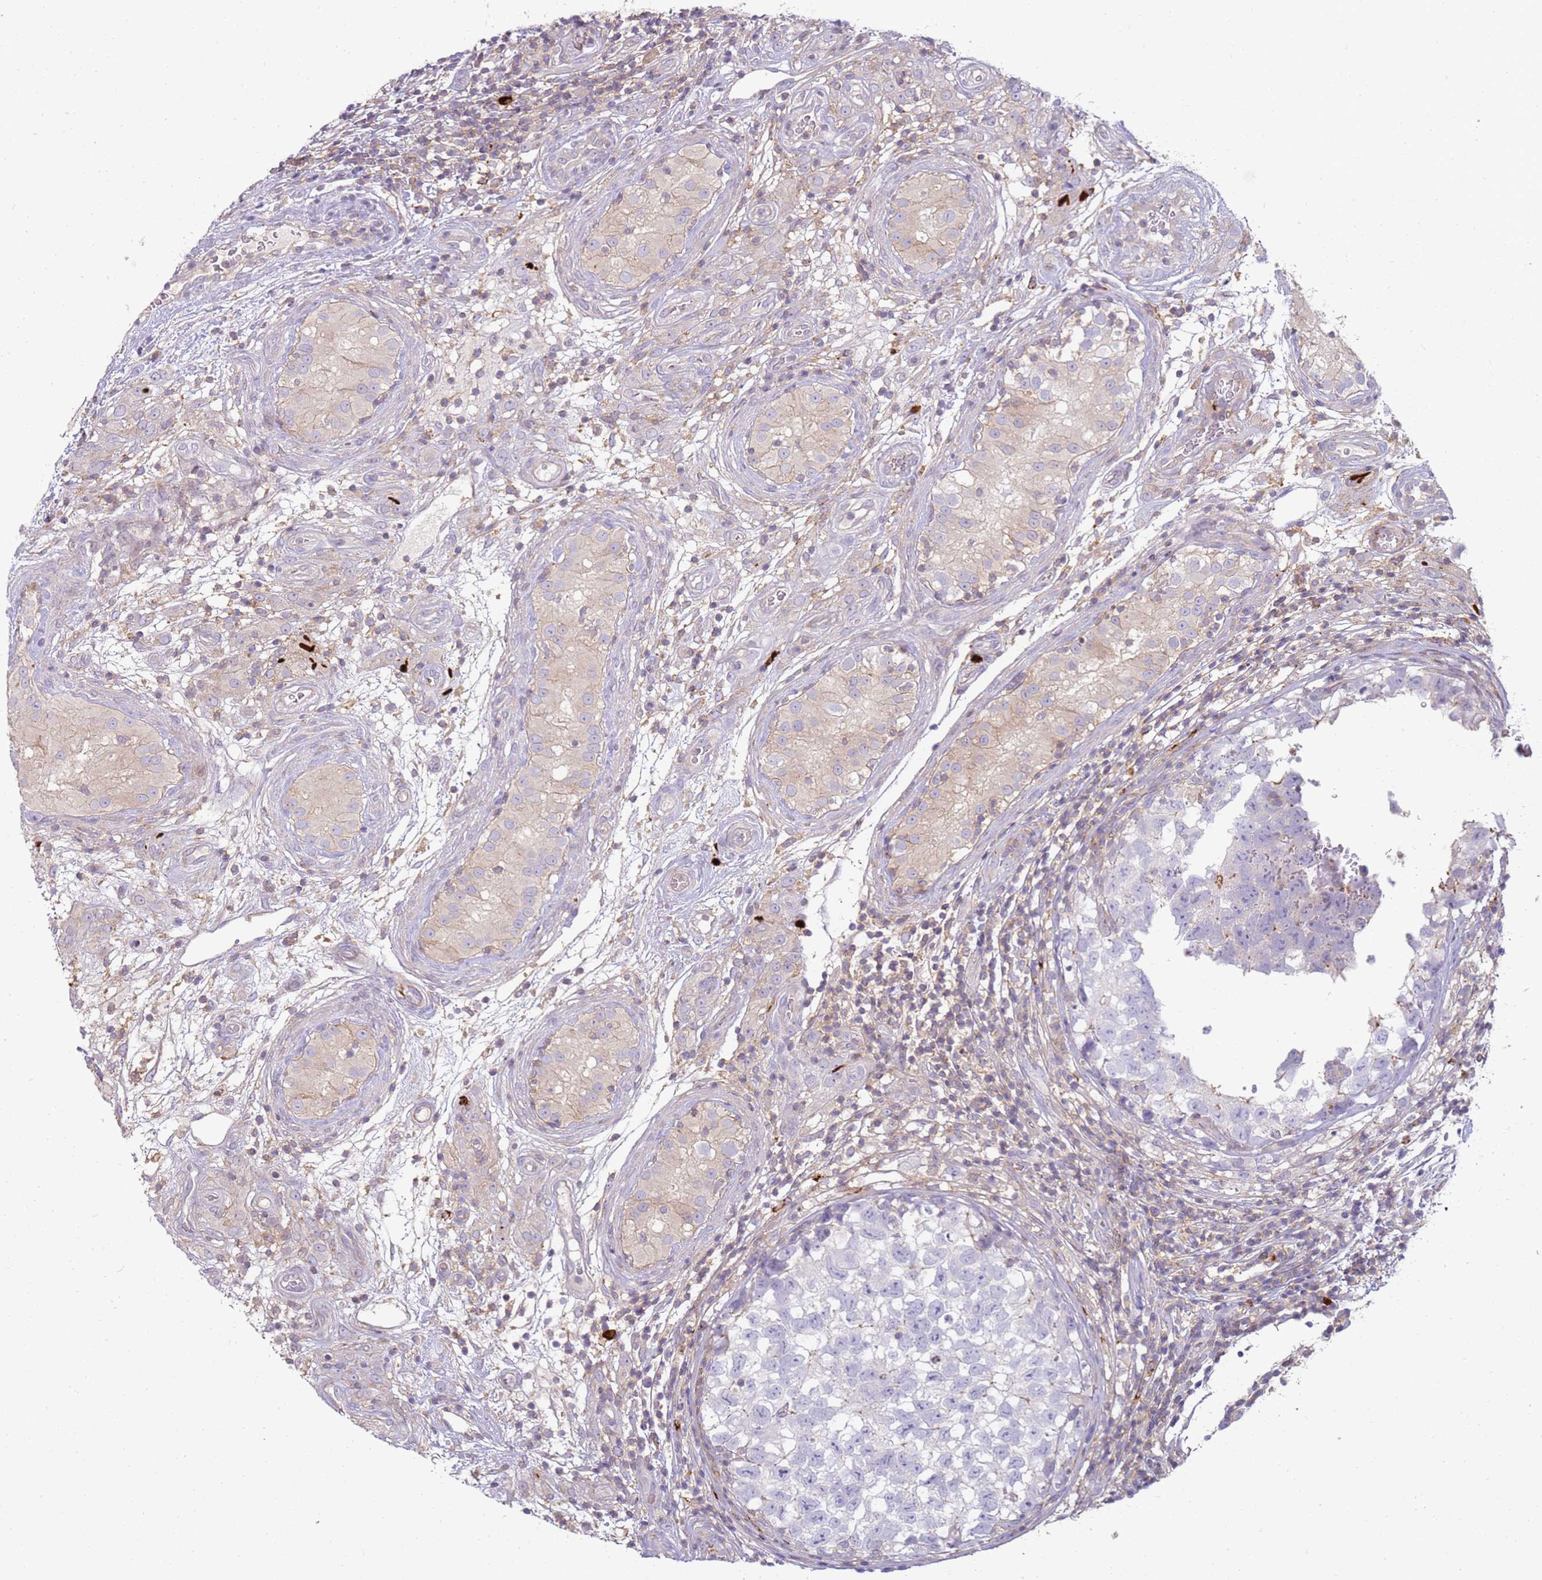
{"staining": {"intensity": "negative", "quantity": "none", "location": "none"}, "tissue": "testis cancer", "cell_type": "Tumor cells", "image_type": "cancer", "snomed": [{"axis": "morphology", "description": "Seminoma, NOS"}, {"axis": "morphology", "description": "Carcinoma, Embryonal, NOS"}, {"axis": "topography", "description": "Testis"}], "caption": "High power microscopy micrograph of an immunohistochemistry (IHC) image of embryonal carcinoma (testis), revealing no significant staining in tumor cells.", "gene": "FPR1", "patient": {"sex": "male", "age": 29}}